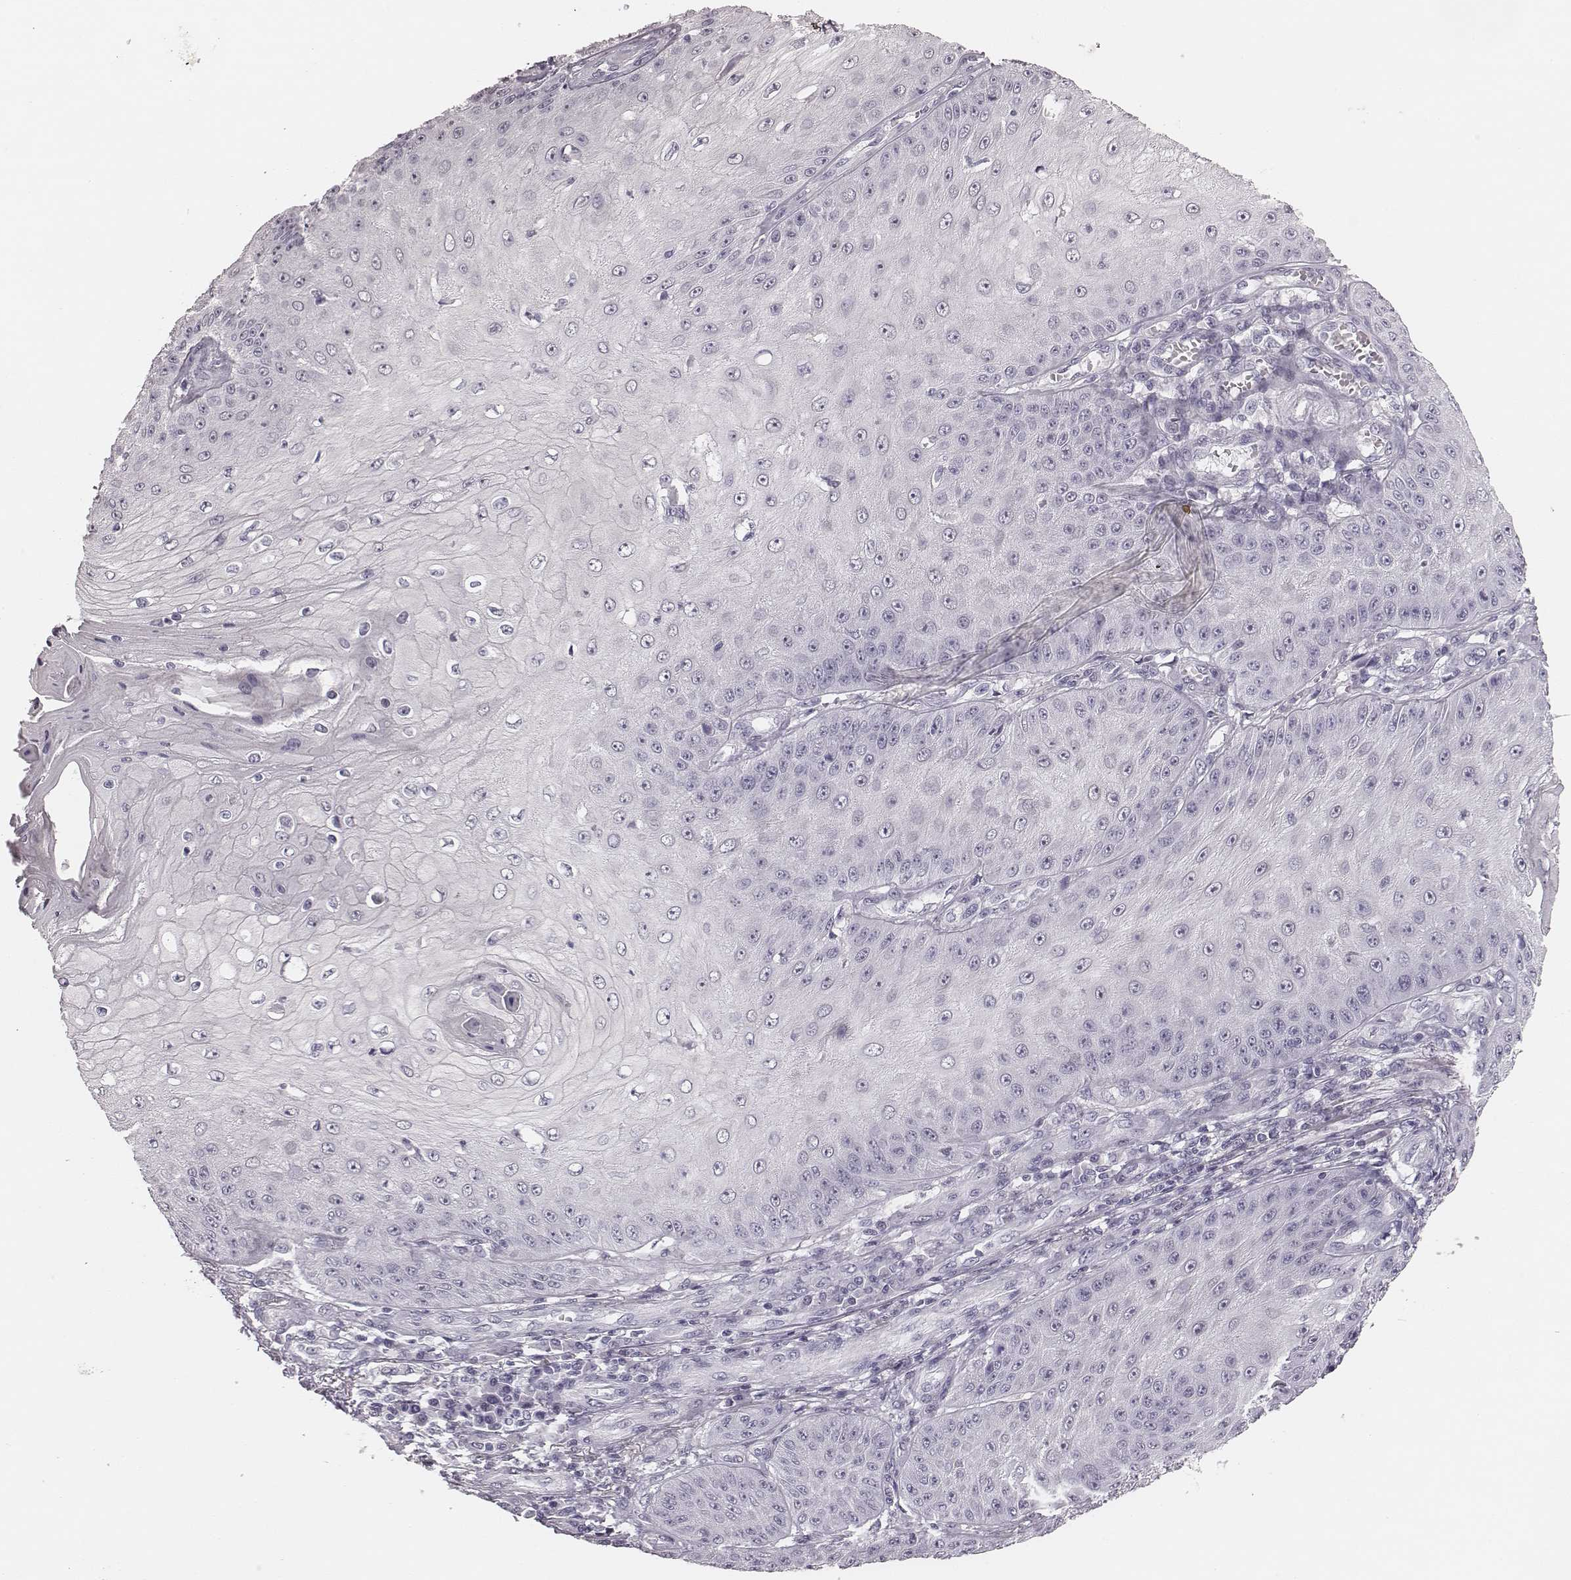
{"staining": {"intensity": "negative", "quantity": "none", "location": "none"}, "tissue": "skin cancer", "cell_type": "Tumor cells", "image_type": "cancer", "snomed": [{"axis": "morphology", "description": "Squamous cell carcinoma, NOS"}, {"axis": "topography", "description": "Skin"}], "caption": "Immunohistochemical staining of skin cancer shows no significant positivity in tumor cells.", "gene": "CSHL1", "patient": {"sex": "male", "age": 70}}